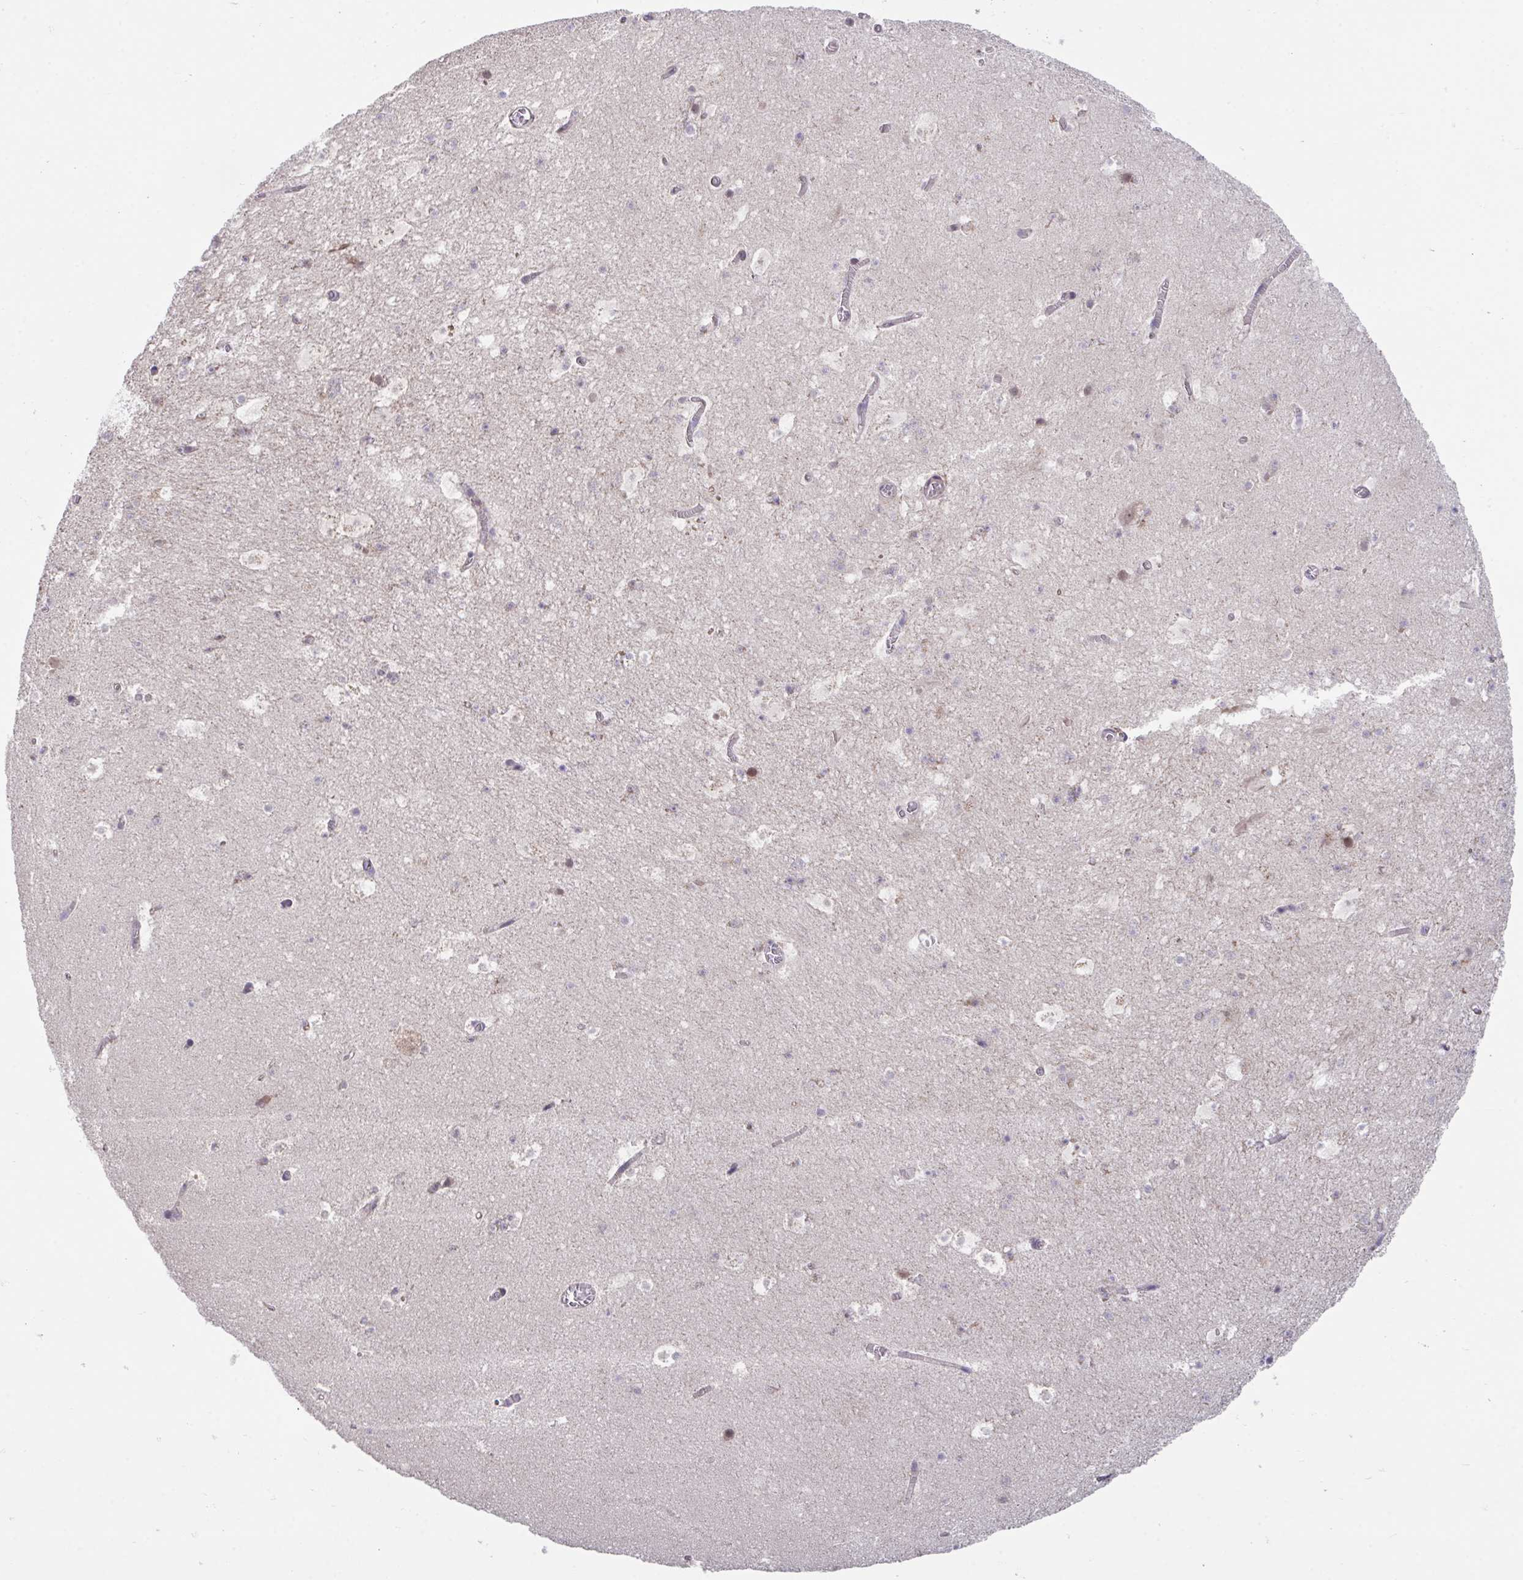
{"staining": {"intensity": "negative", "quantity": "none", "location": "none"}, "tissue": "hippocampus", "cell_type": "Glial cells", "image_type": "normal", "snomed": [{"axis": "morphology", "description": "Normal tissue, NOS"}, {"axis": "topography", "description": "Hippocampus"}], "caption": "A photomicrograph of hippocampus stained for a protein displays no brown staining in glial cells. (Stains: DAB (3,3'-diaminobenzidine) immunohistochemistry (IHC) with hematoxylin counter stain, Microscopy: brightfield microscopy at high magnification).", "gene": "SUSD4", "patient": {"sex": "female", "age": 42}}